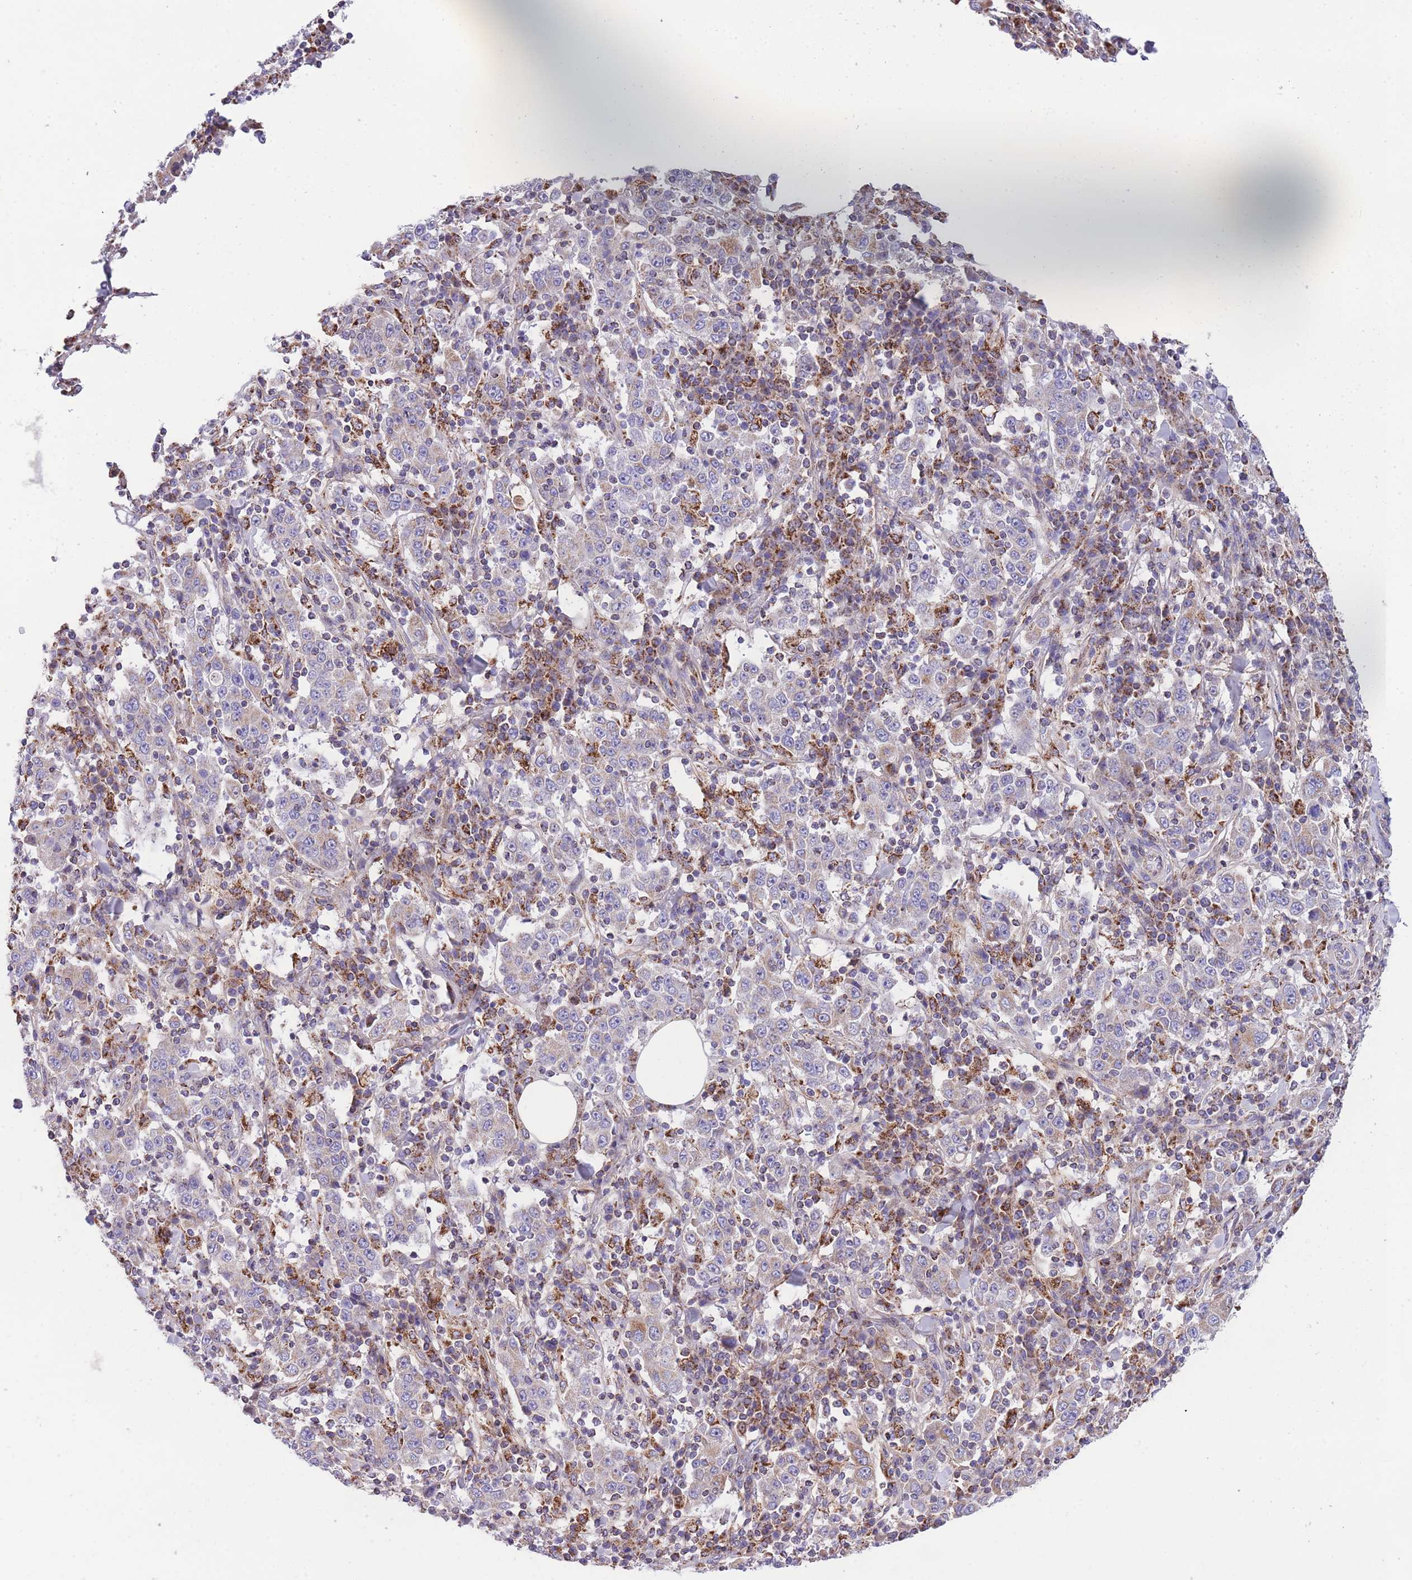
{"staining": {"intensity": "negative", "quantity": "none", "location": "none"}, "tissue": "stomach cancer", "cell_type": "Tumor cells", "image_type": "cancer", "snomed": [{"axis": "morphology", "description": "Normal tissue, NOS"}, {"axis": "morphology", "description": "Adenocarcinoma, NOS"}, {"axis": "topography", "description": "Stomach, upper"}, {"axis": "topography", "description": "Stomach"}], "caption": "There is no significant staining in tumor cells of stomach cancer (adenocarcinoma).", "gene": "ST3GAL3", "patient": {"sex": "male", "age": 59}}